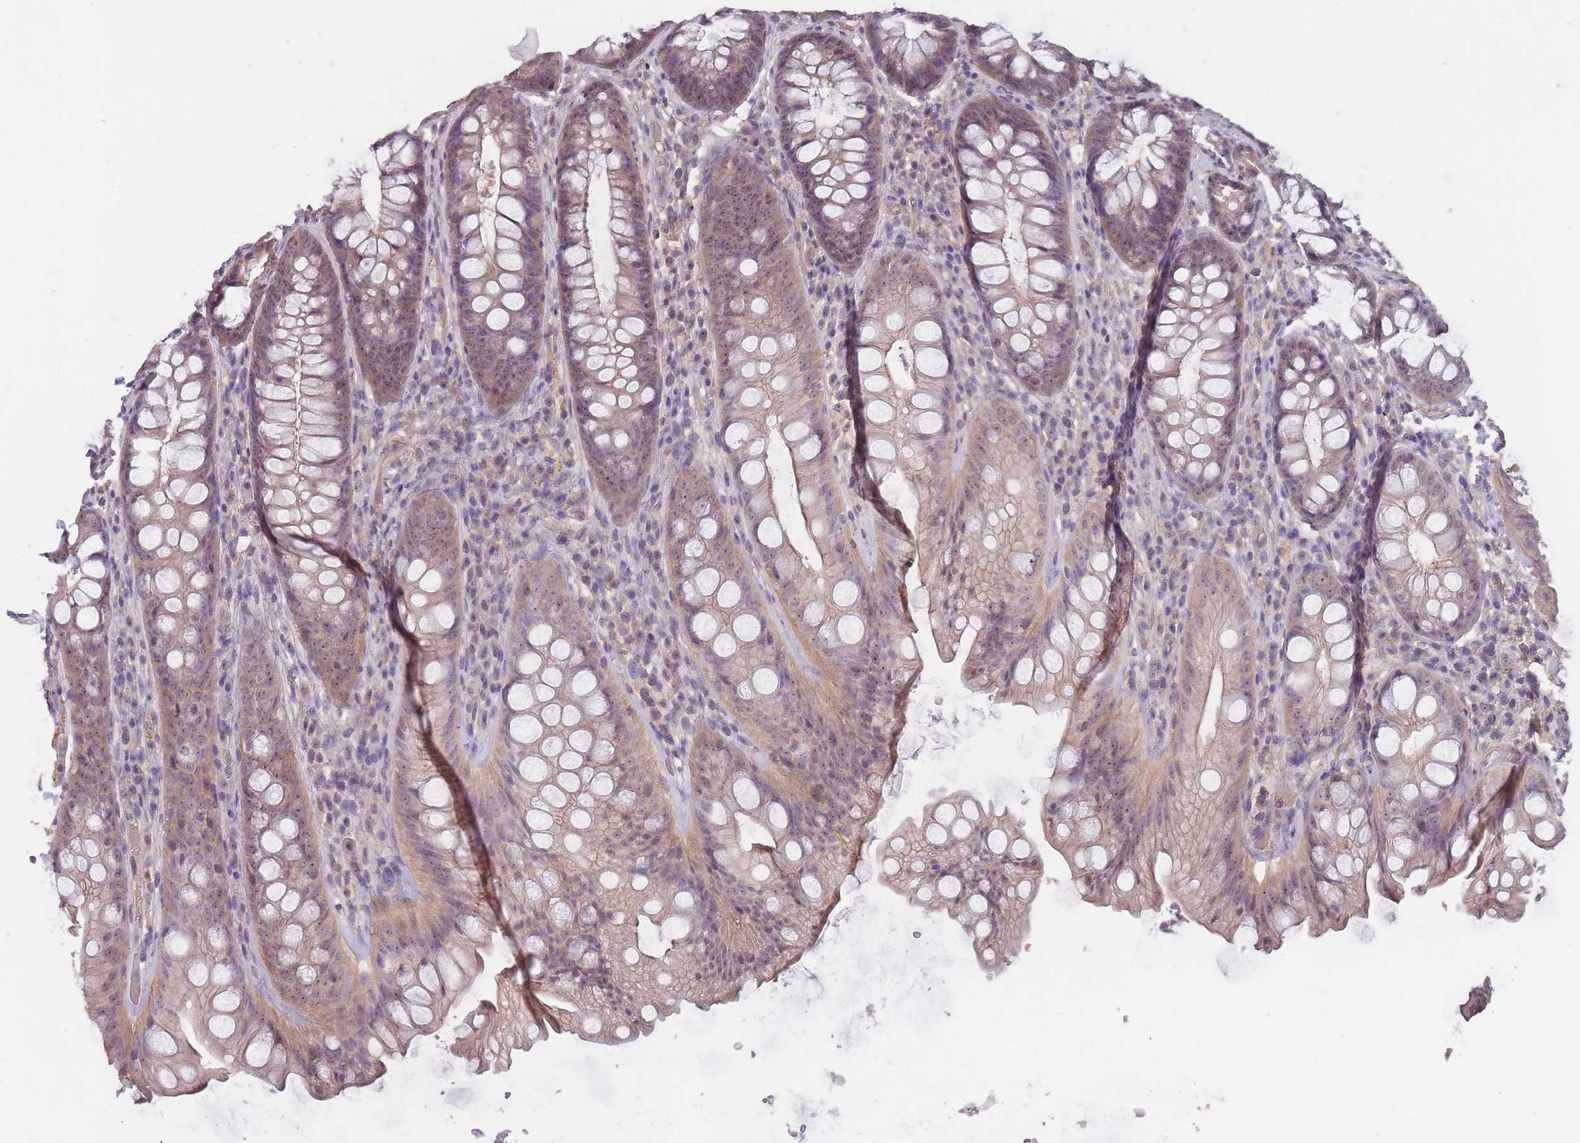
{"staining": {"intensity": "moderate", "quantity": ">75%", "location": "cytoplasmic/membranous,nuclear"}, "tissue": "rectum", "cell_type": "Glandular cells", "image_type": "normal", "snomed": [{"axis": "morphology", "description": "Normal tissue, NOS"}, {"axis": "topography", "description": "Rectum"}], "caption": "Immunohistochemical staining of benign human rectum demonstrates moderate cytoplasmic/membranous,nuclear protein positivity in about >75% of glandular cells. (DAB = brown stain, brightfield microscopy at high magnification).", "gene": "KIAA1755", "patient": {"sex": "male", "age": 74}}